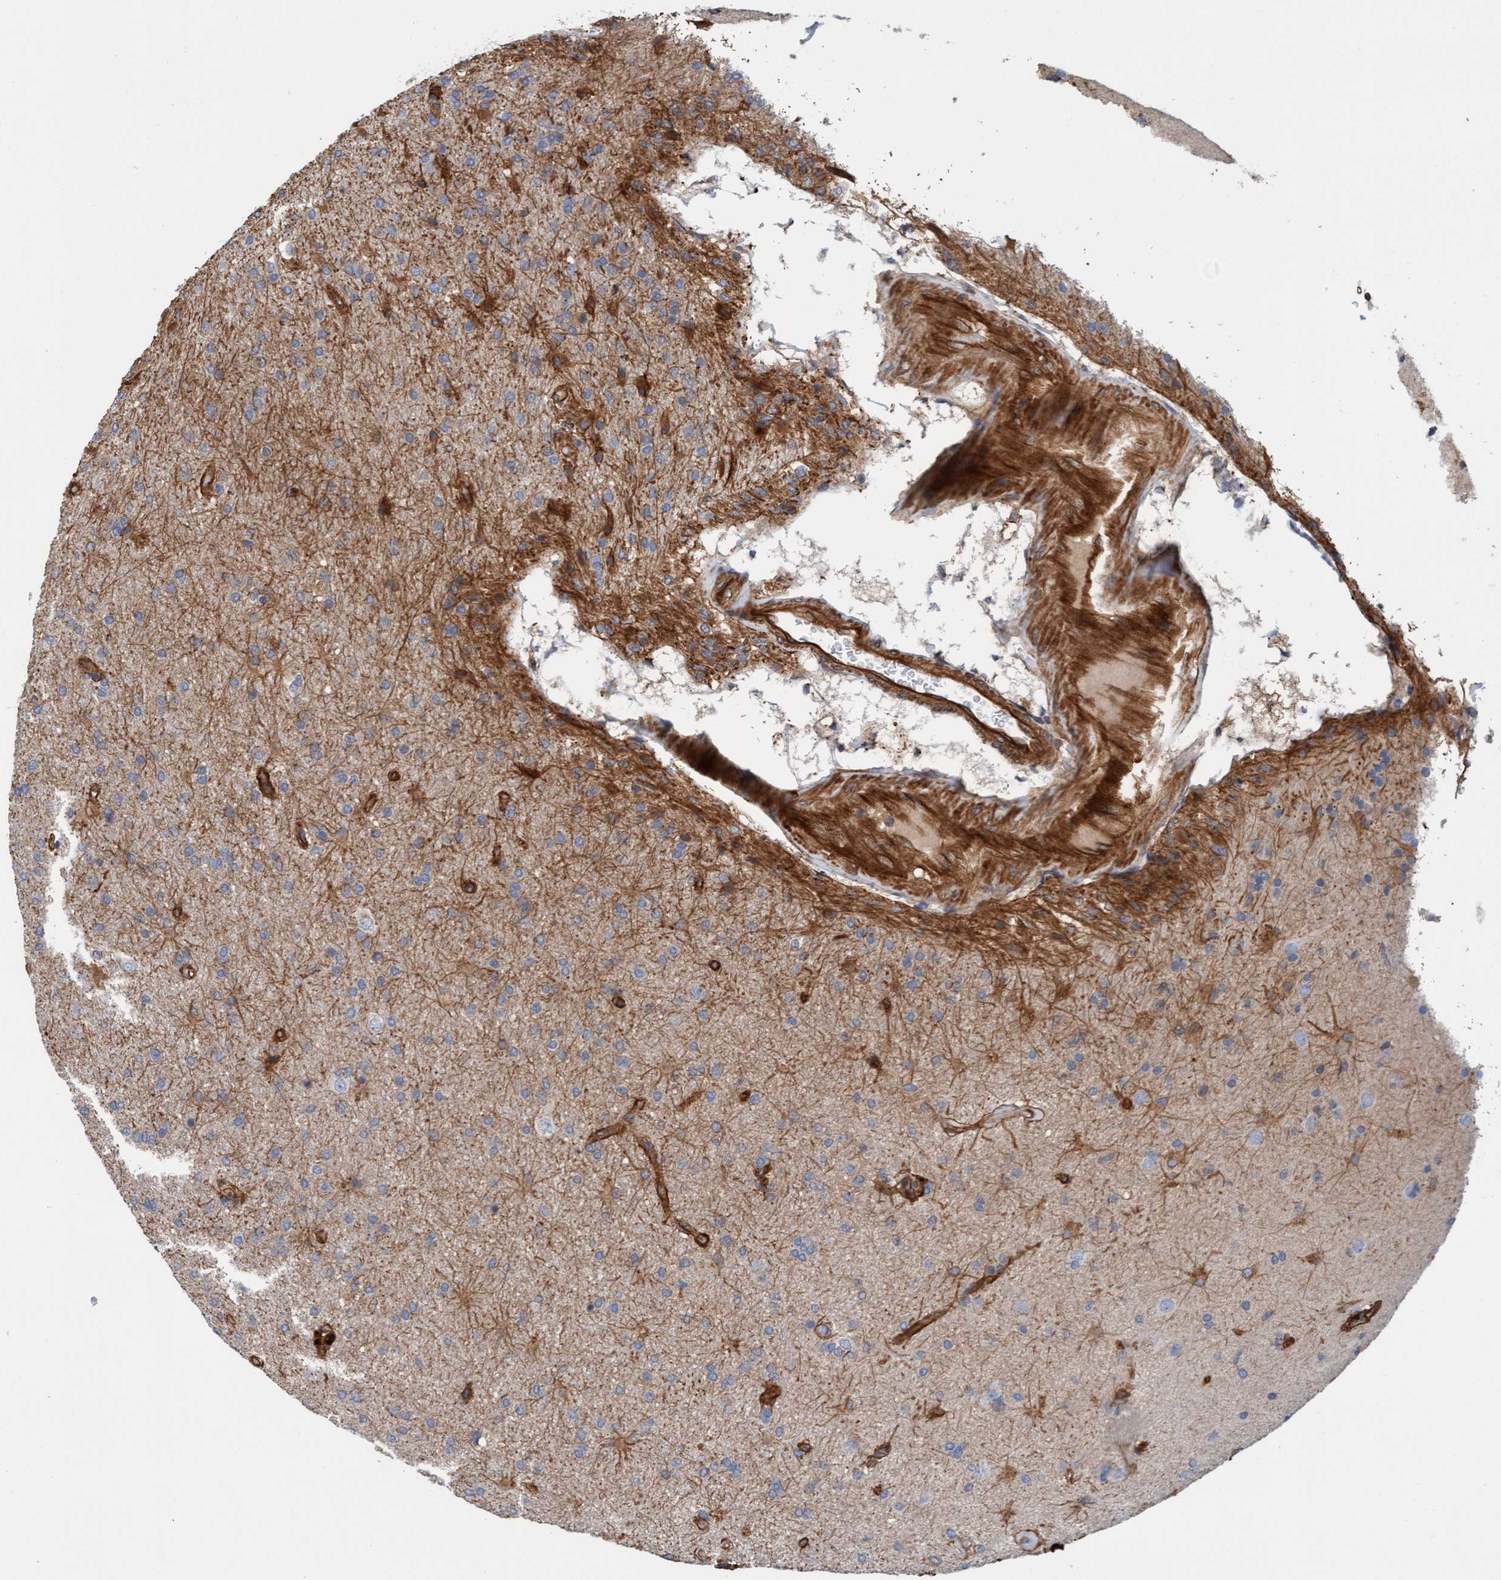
{"staining": {"intensity": "weak", "quantity": "<25%", "location": "cytoplasmic/membranous"}, "tissue": "glioma", "cell_type": "Tumor cells", "image_type": "cancer", "snomed": [{"axis": "morphology", "description": "Glioma, malignant, High grade"}, {"axis": "topography", "description": "Brain"}], "caption": "Immunohistochemistry (IHC) of human glioma demonstrates no positivity in tumor cells.", "gene": "STXBP4", "patient": {"sex": "male", "age": 72}}